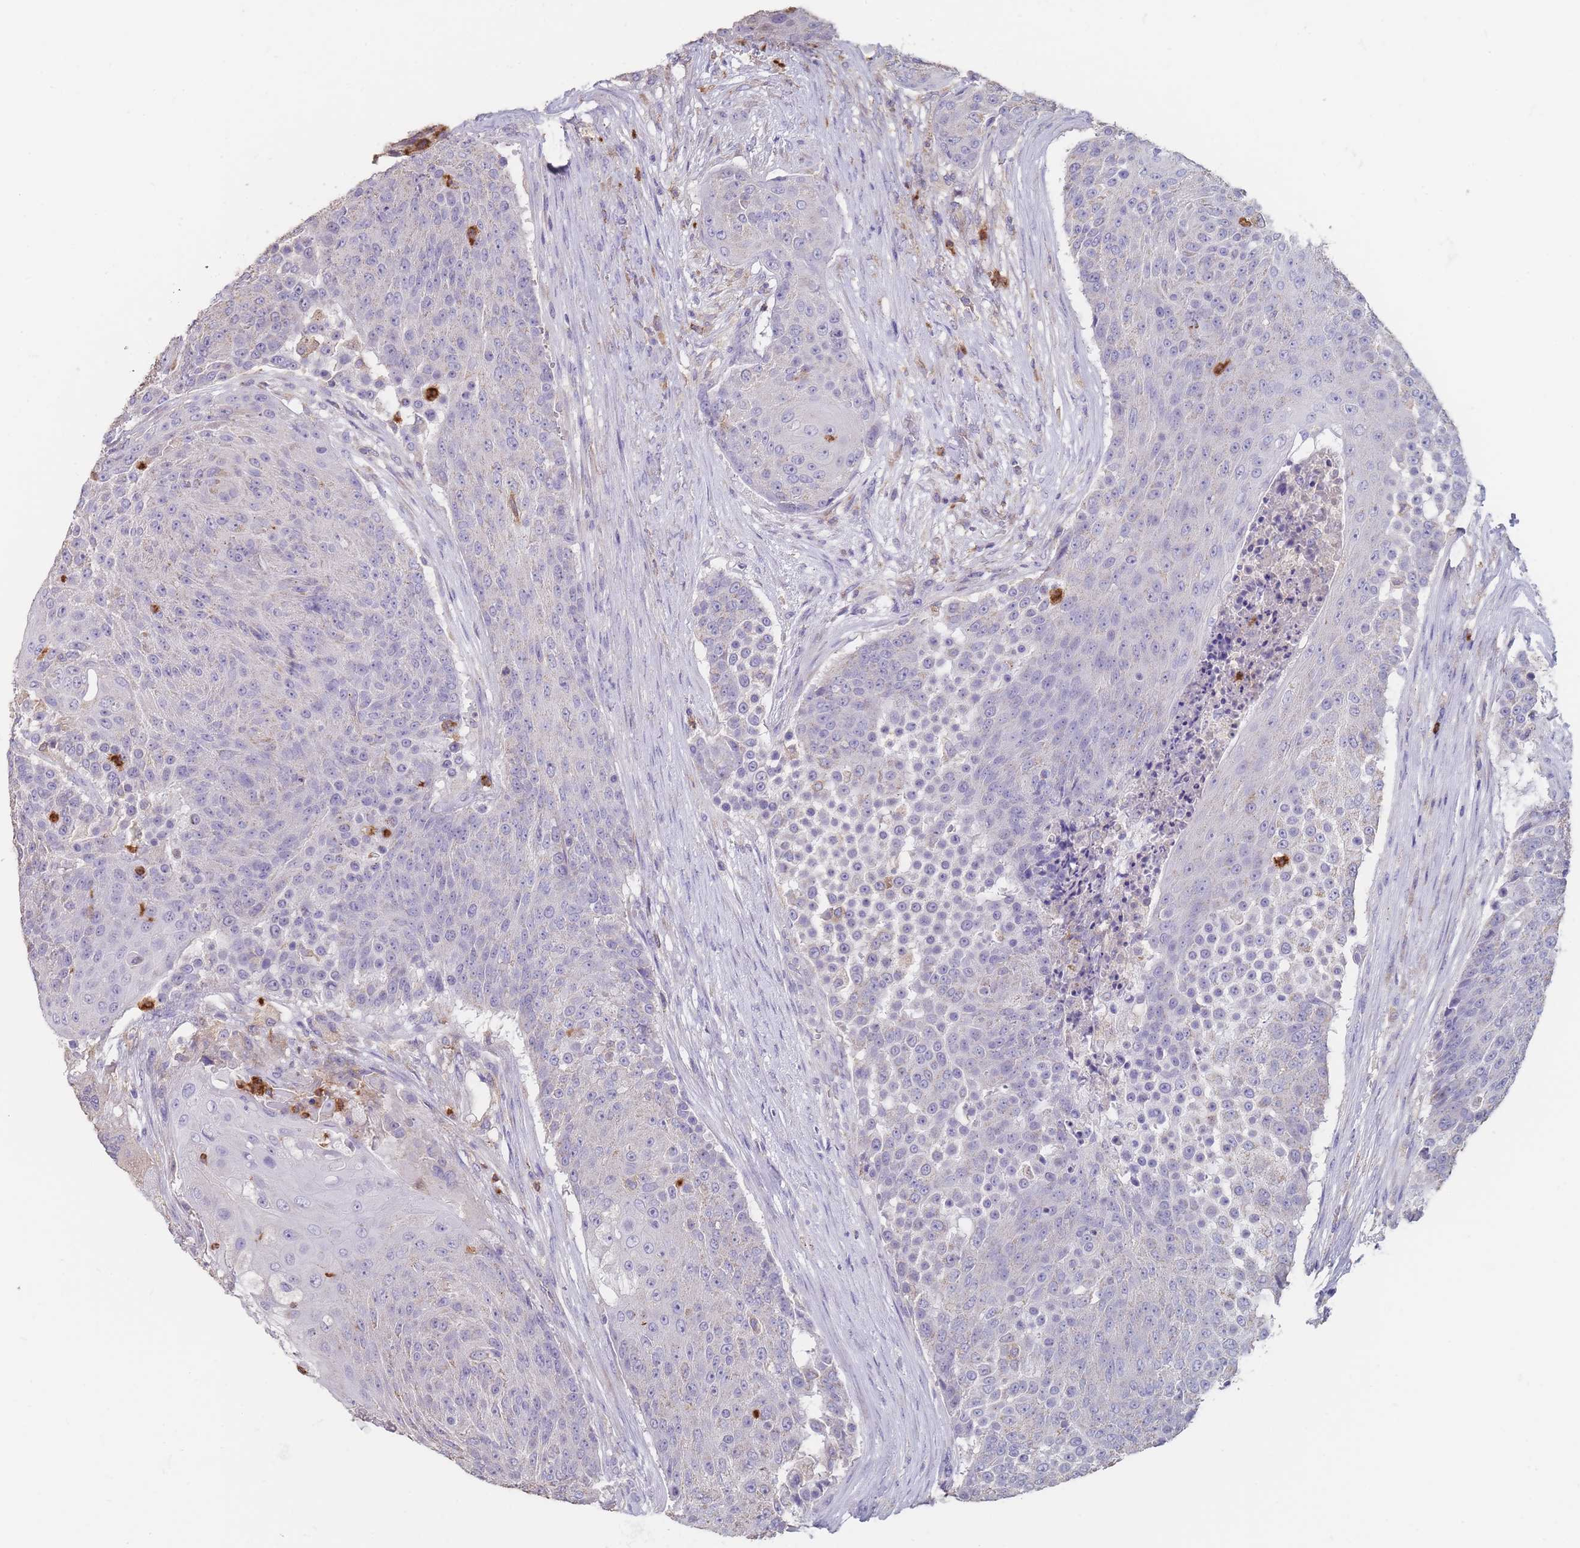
{"staining": {"intensity": "weak", "quantity": "<25%", "location": "cytoplasmic/membranous"}, "tissue": "urothelial cancer", "cell_type": "Tumor cells", "image_type": "cancer", "snomed": [{"axis": "morphology", "description": "Urothelial carcinoma, High grade"}, {"axis": "topography", "description": "Urinary bladder"}], "caption": "Protein analysis of urothelial cancer displays no significant positivity in tumor cells.", "gene": "CLEC12A", "patient": {"sex": "female", "age": 63}}